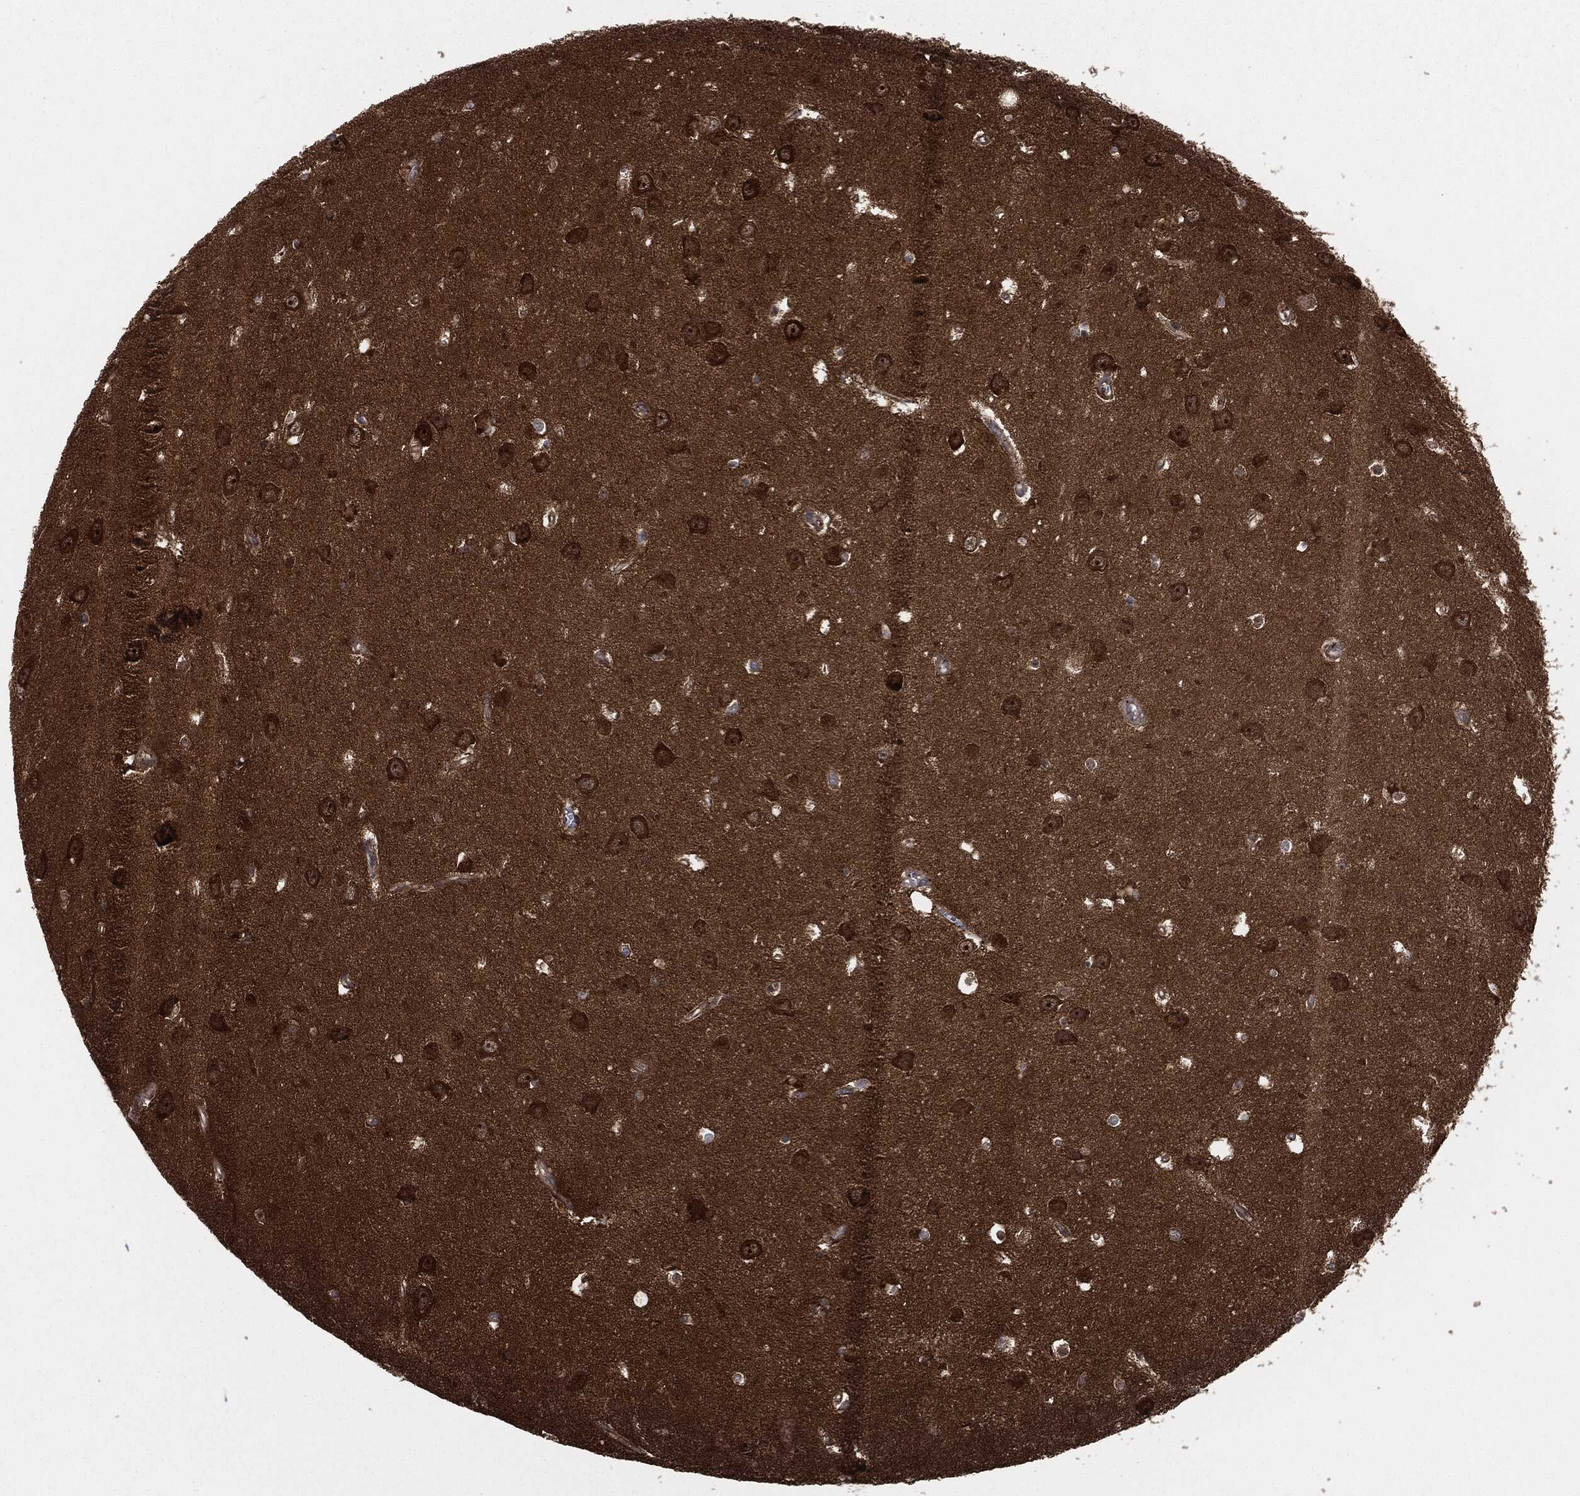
{"staining": {"intensity": "moderate", "quantity": "<25%", "location": "cytoplasmic/membranous,nuclear"}, "tissue": "hippocampus", "cell_type": "Glial cells", "image_type": "normal", "snomed": [{"axis": "morphology", "description": "Normal tissue, NOS"}, {"axis": "topography", "description": "Hippocampus"}], "caption": "Protein staining exhibits moderate cytoplasmic/membranous,nuclear positivity in about <25% of glial cells in benign hippocampus.", "gene": "HRAS", "patient": {"sex": "female", "age": 64}}